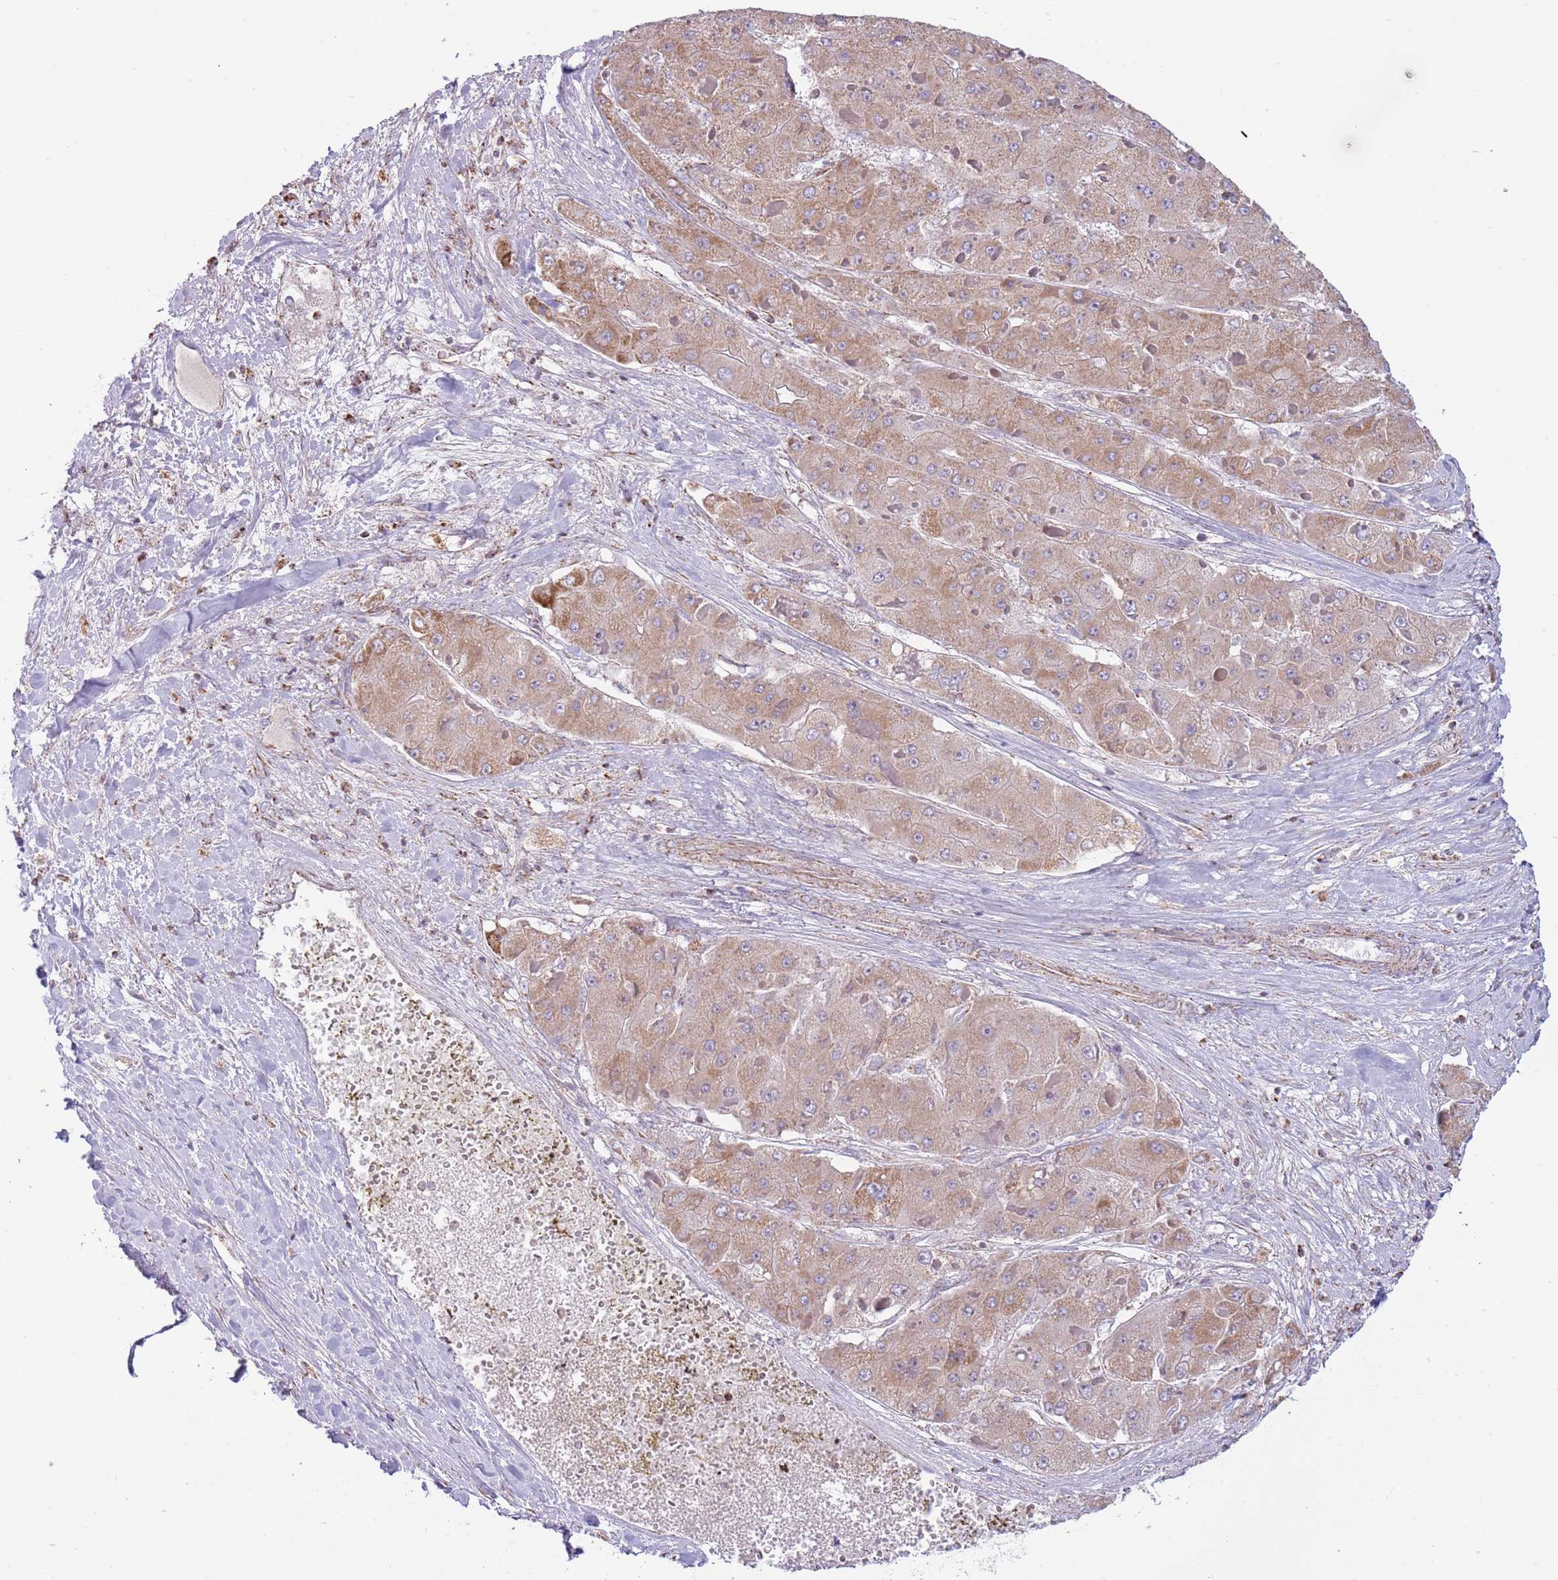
{"staining": {"intensity": "moderate", "quantity": ">75%", "location": "cytoplasmic/membranous"}, "tissue": "liver cancer", "cell_type": "Tumor cells", "image_type": "cancer", "snomed": [{"axis": "morphology", "description": "Carcinoma, Hepatocellular, NOS"}, {"axis": "topography", "description": "Liver"}], "caption": "Immunohistochemistry (IHC) staining of hepatocellular carcinoma (liver), which demonstrates medium levels of moderate cytoplasmic/membranous expression in approximately >75% of tumor cells indicating moderate cytoplasmic/membranous protein positivity. The staining was performed using DAB (3,3'-diaminobenzidine) (brown) for protein detection and nuclei were counterstained in hematoxylin (blue).", "gene": "LHX6", "patient": {"sex": "female", "age": 73}}